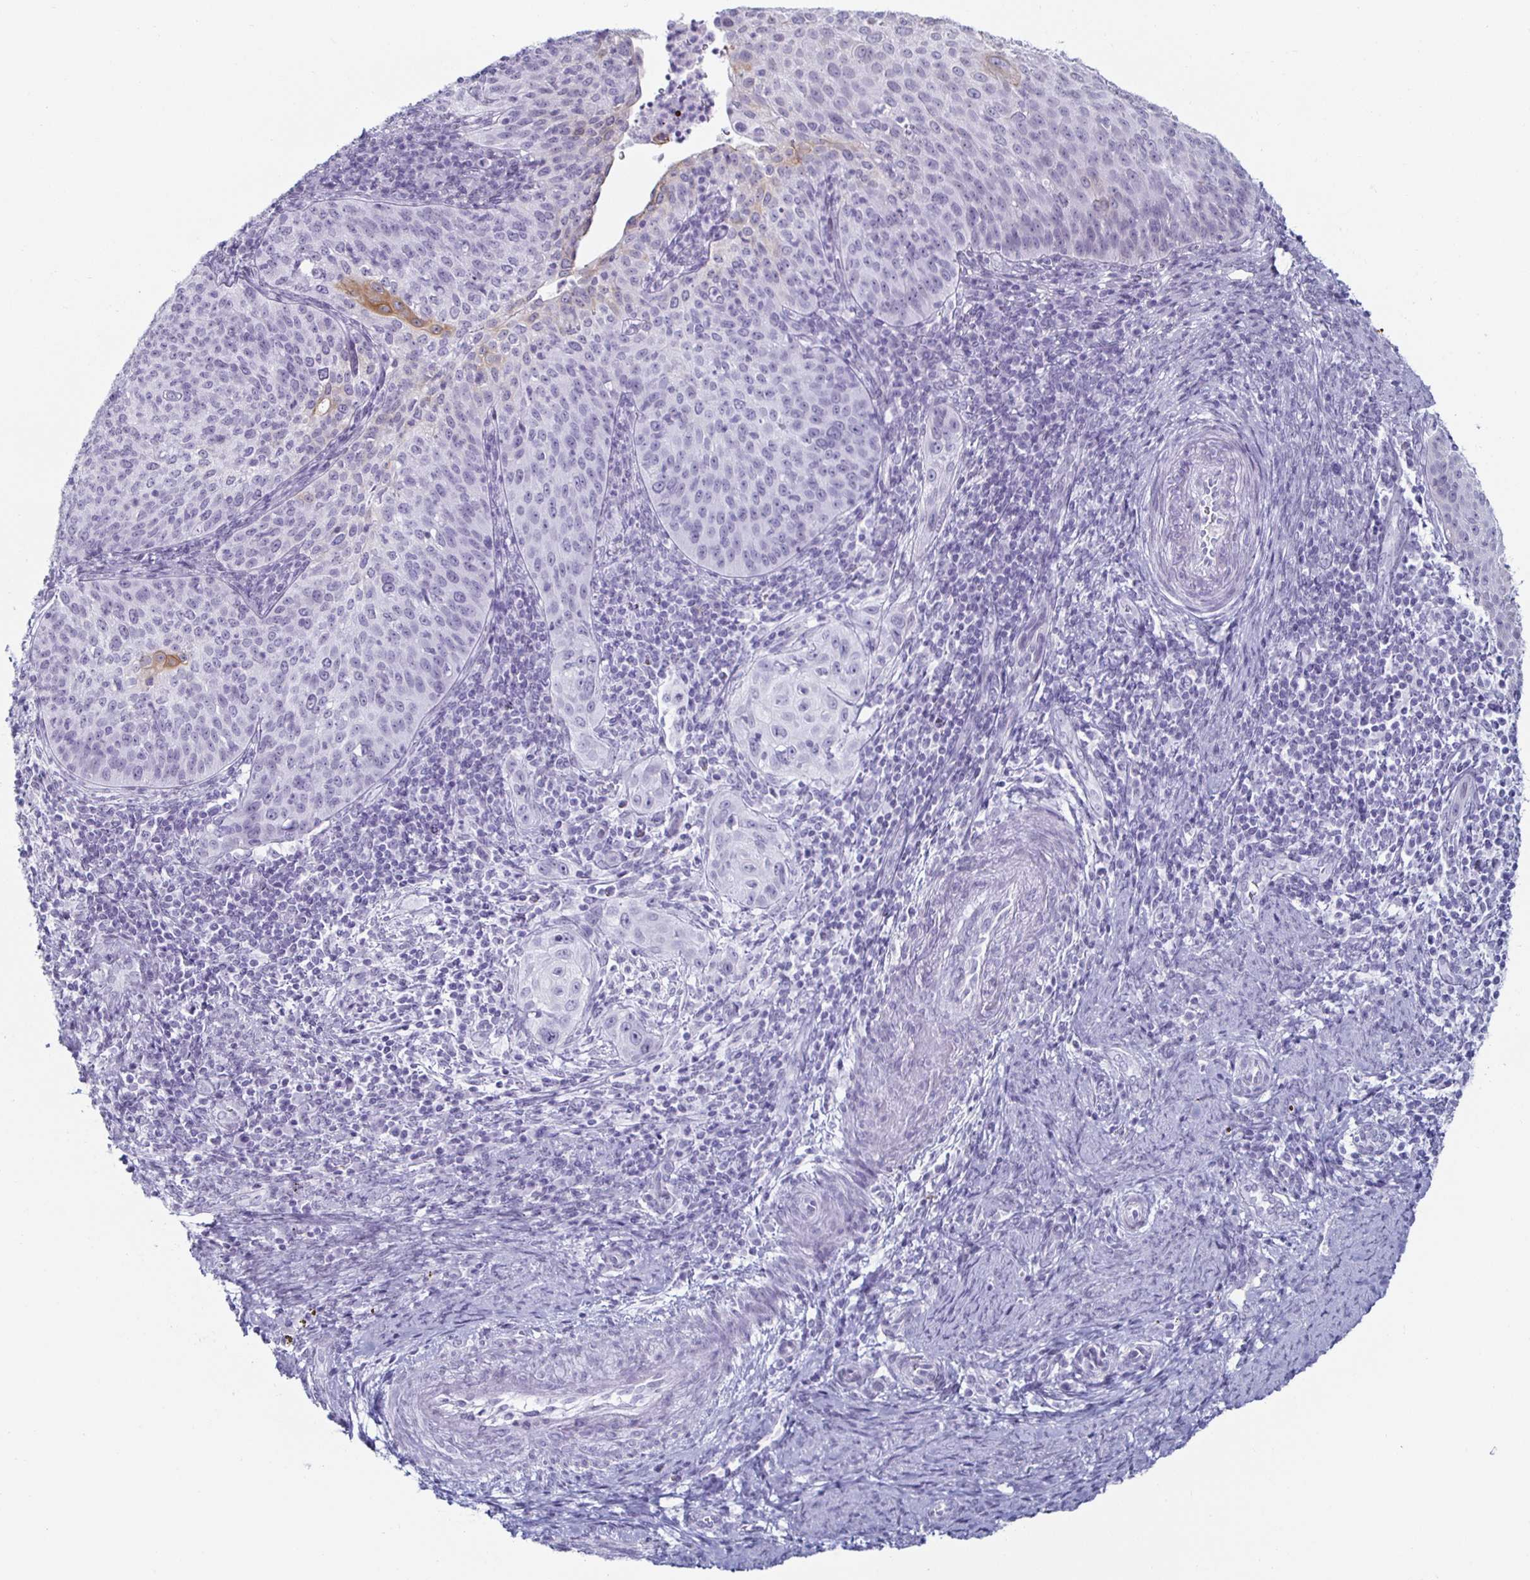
{"staining": {"intensity": "strong", "quantity": "<25%", "location": "cytoplasmic/membranous"}, "tissue": "cervical cancer", "cell_type": "Tumor cells", "image_type": "cancer", "snomed": [{"axis": "morphology", "description": "Squamous cell carcinoma, NOS"}, {"axis": "topography", "description": "Cervix"}], "caption": "IHC staining of cervical cancer, which shows medium levels of strong cytoplasmic/membranous staining in about <25% of tumor cells indicating strong cytoplasmic/membranous protein expression. The staining was performed using DAB (3,3'-diaminobenzidine) (brown) for protein detection and nuclei were counterstained in hematoxylin (blue).", "gene": "KRT4", "patient": {"sex": "female", "age": 30}}